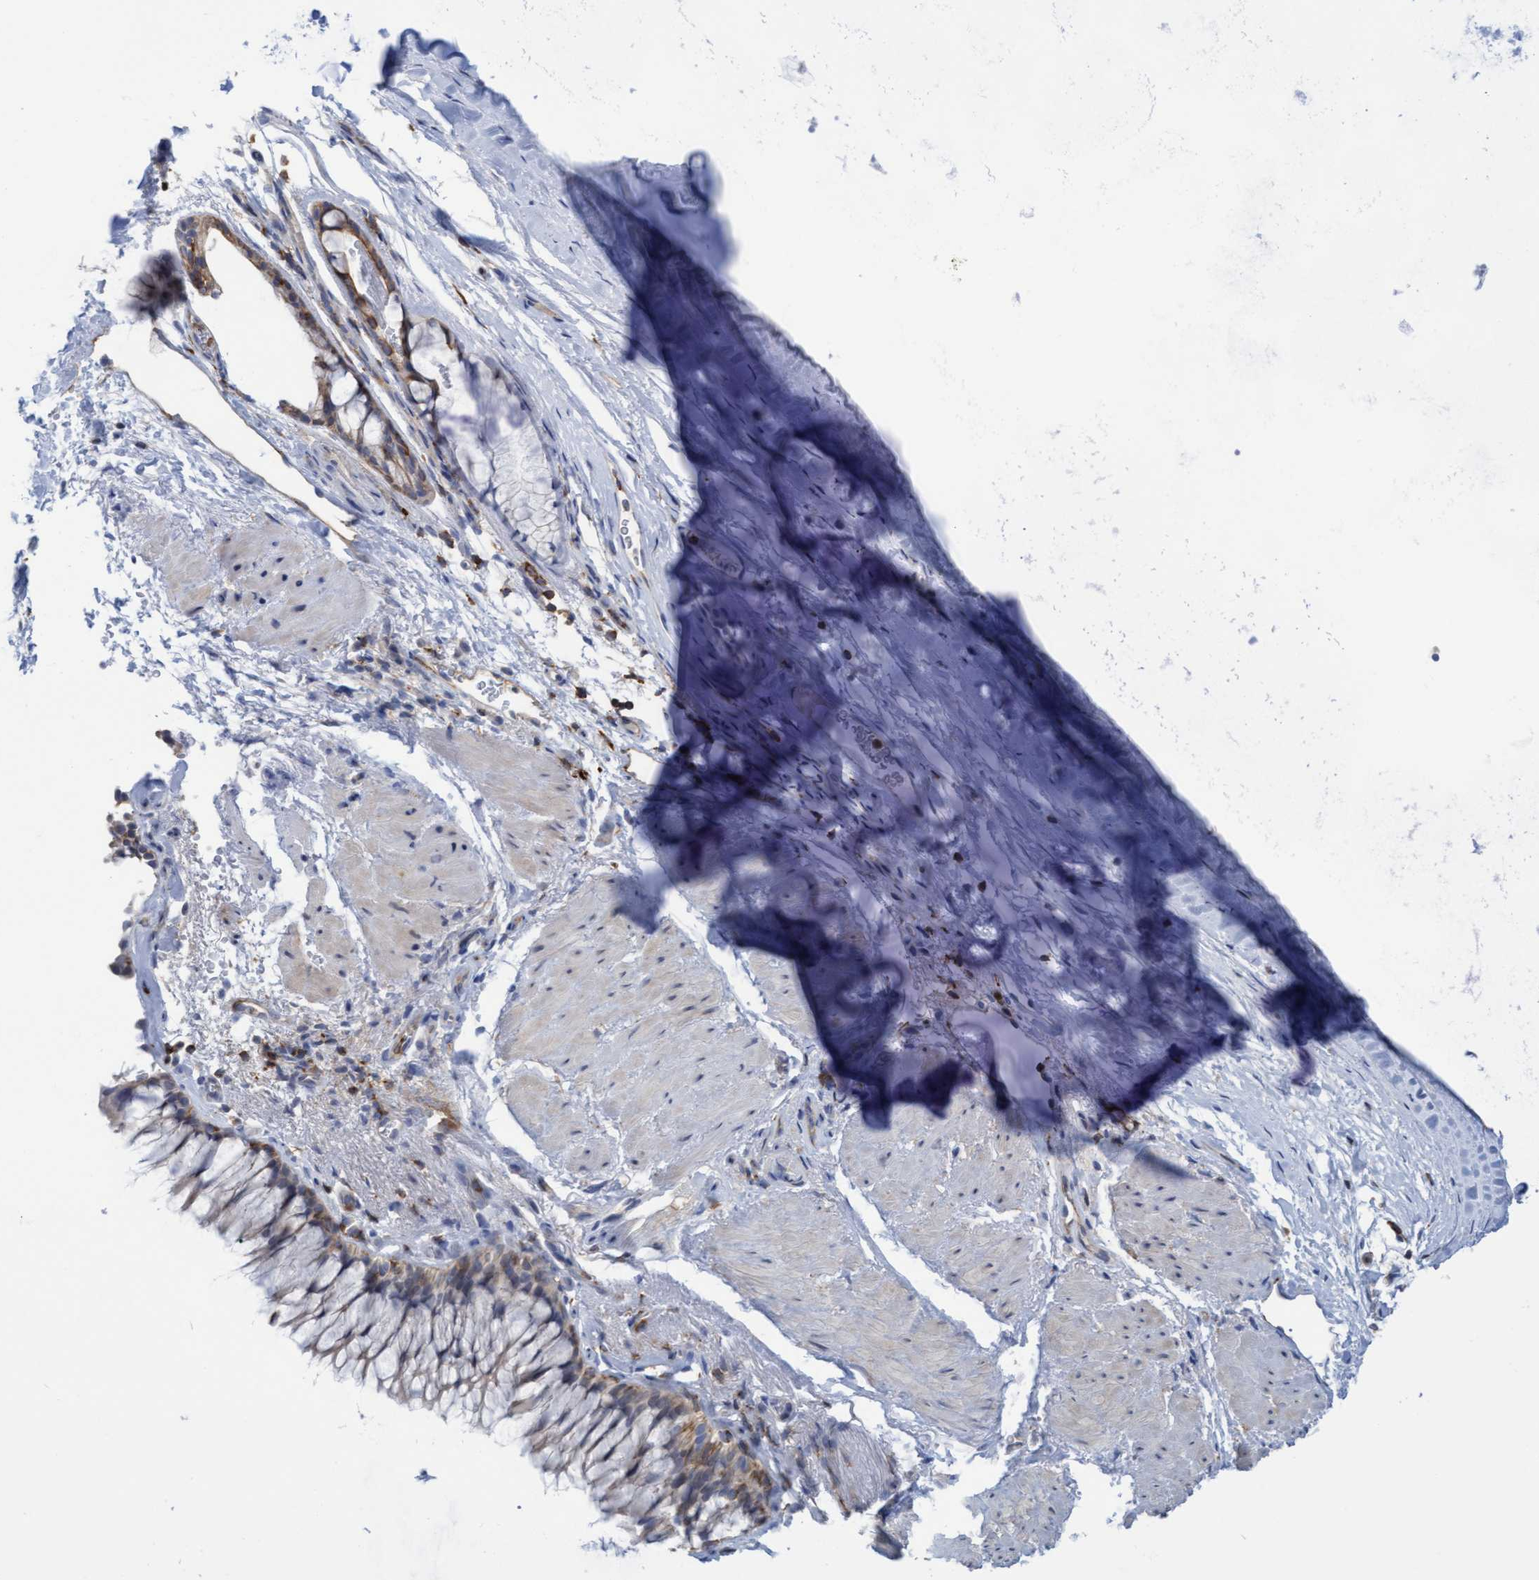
{"staining": {"intensity": "weak", "quantity": "<25%", "location": "cytoplasmic/membranous"}, "tissue": "bronchus", "cell_type": "Respiratory epithelial cells", "image_type": "normal", "snomed": [{"axis": "morphology", "description": "Normal tissue, NOS"}, {"axis": "topography", "description": "Cartilage tissue"}, {"axis": "topography", "description": "Bronchus"}], "caption": "This is a micrograph of IHC staining of benign bronchus, which shows no positivity in respiratory epithelial cells.", "gene": "FNBP1", "patient": {"sex": "female", "age": 53}}